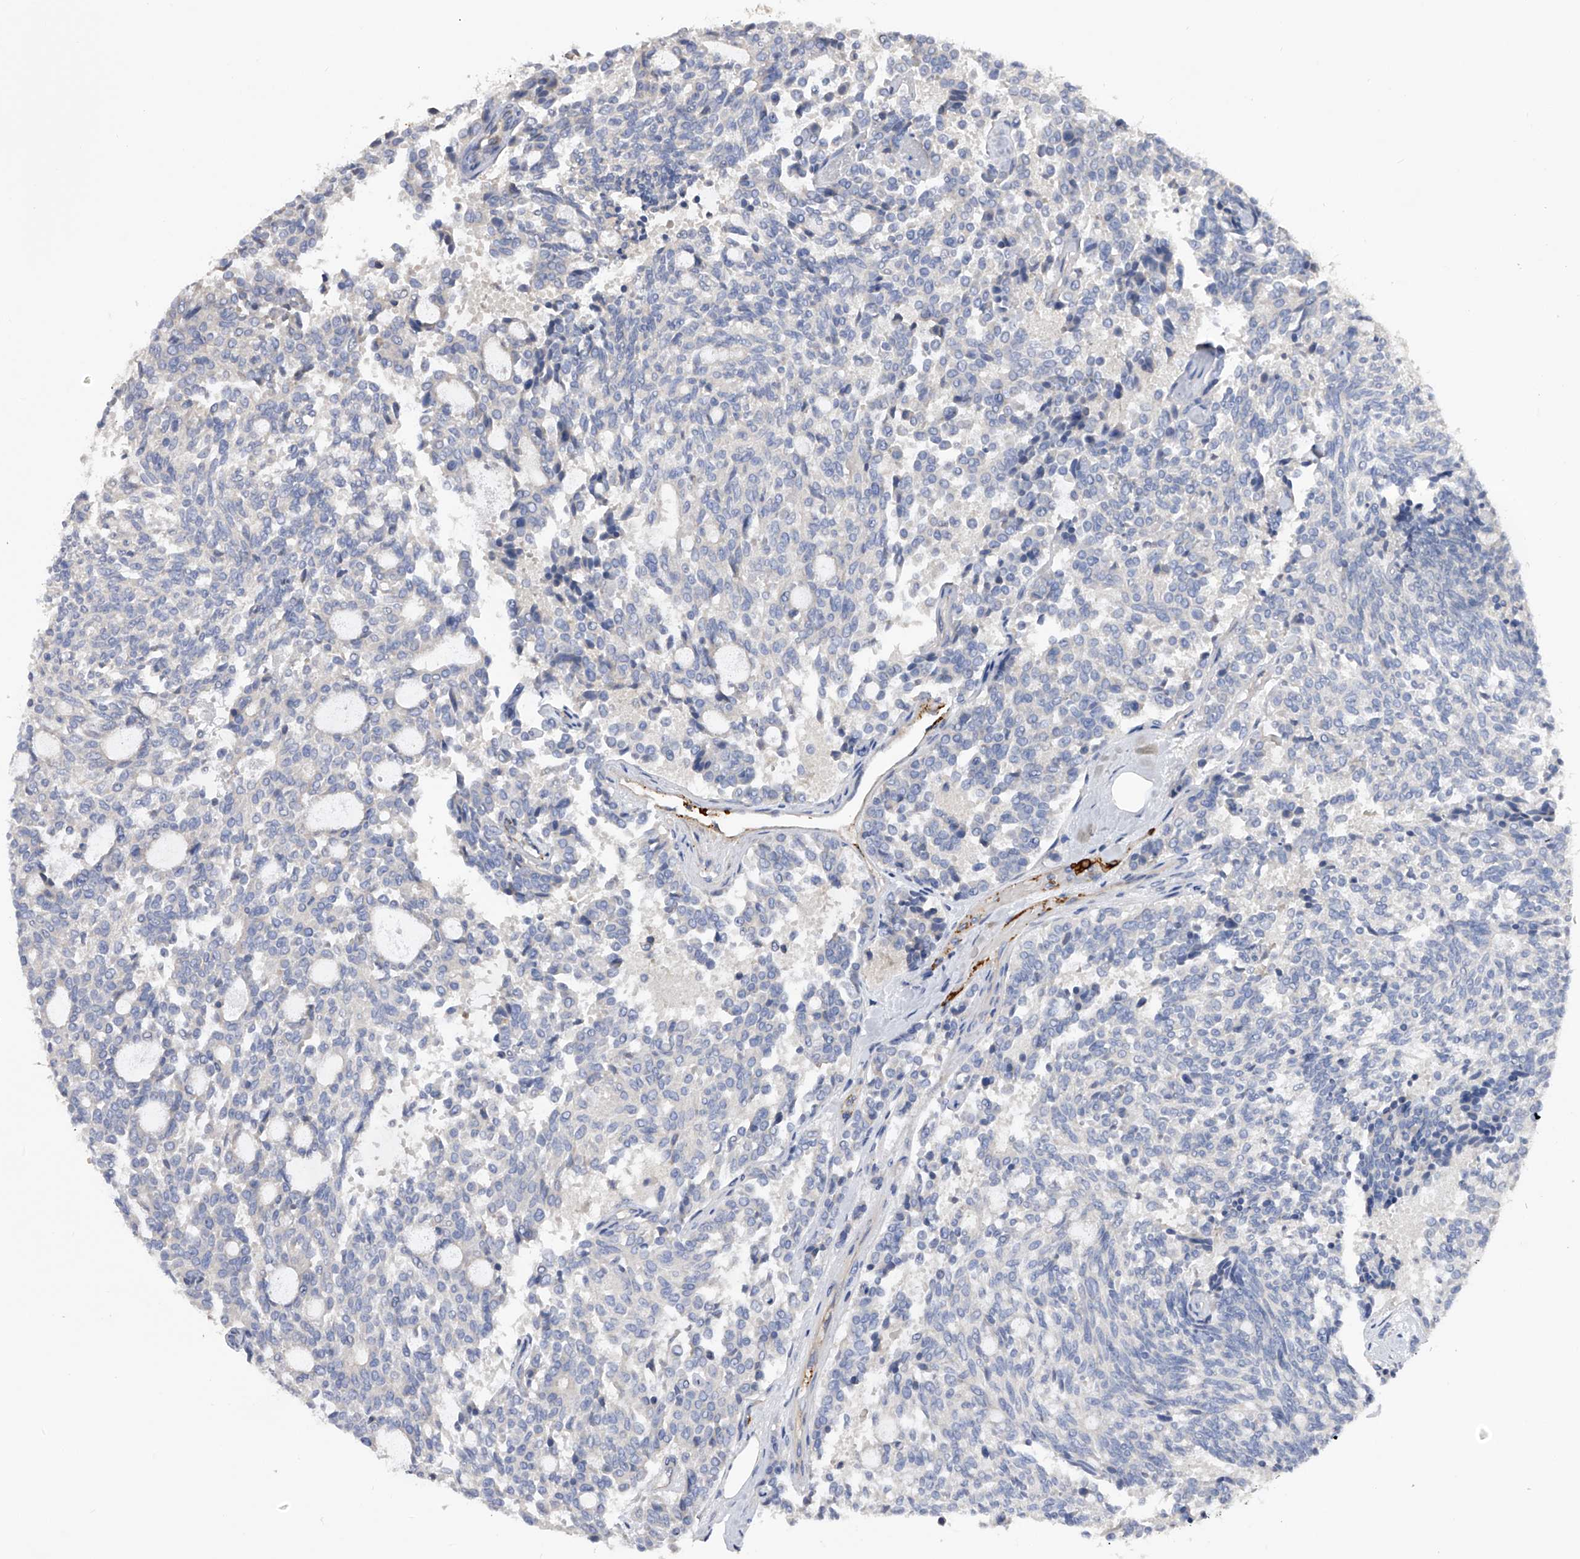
{"staining": {"intensity": "negative", "quantity": "none", "location": "none"}, "tissue": "carcinoid", "cell_type": "Tumor cells", "image_type": "cancer", "snomed": [{"axis": "morphology", "description": "Carcinoid, malignant, NOS"}, {"axis": "topography", "description": "Pancreas"}], "caption": "IHC photomicrograph of human carcinoid stained for a protein (brown), which reveals no positivity in tumor cells.", "gene": "RWDD2A", "patient": {"sex": "female", "age": 54}}